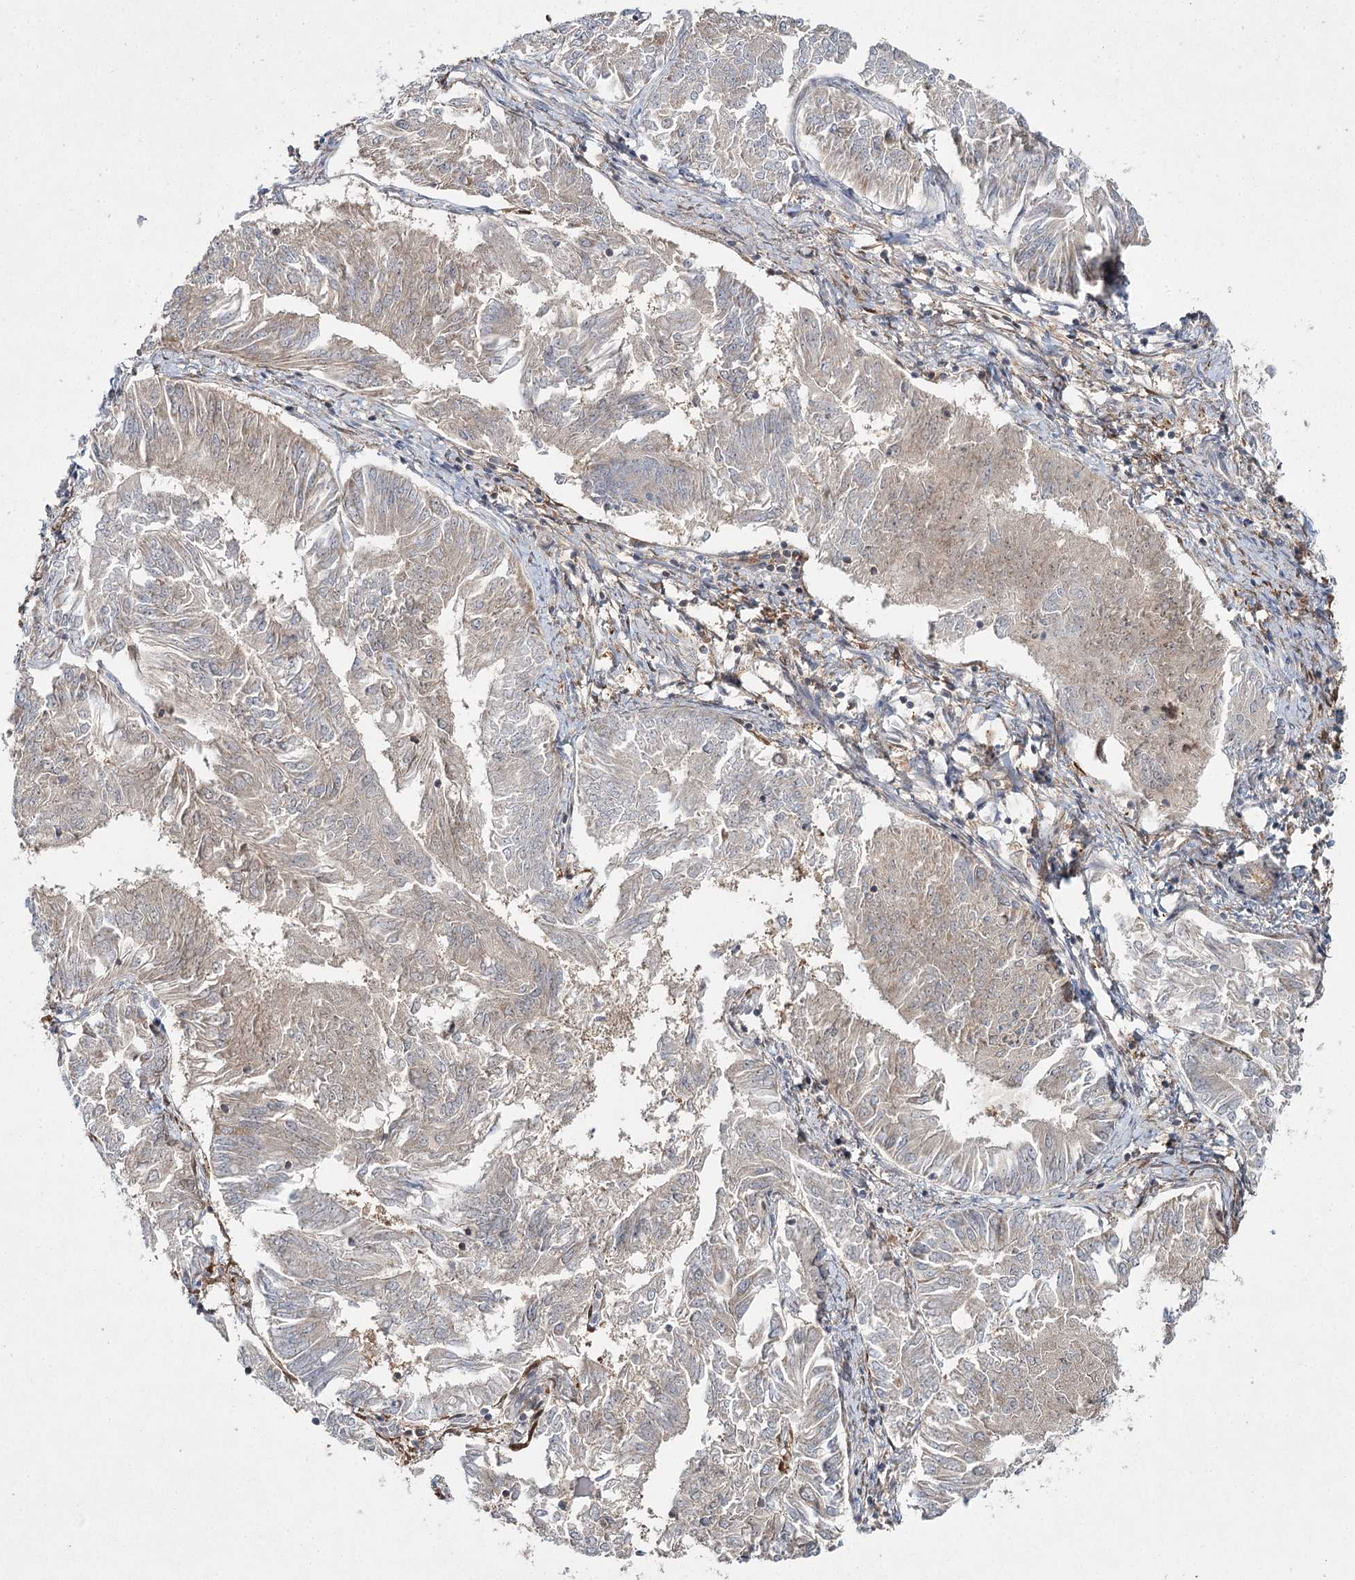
{"staining": {"intensity": "weak", "quantity": "<25%", "location": "cytoplasmic/membranous,nuclear"}, "tissue": "endometrial cancer", "cell_type": "Tumor cells", "image_type": "cancer", "snomed": [{"axis": "morphology", "description": "Adenocarcinoma, NOS"}, {"axis": "topography", "description": "Endometrium"}], "caption": "The histopathology image shows no significant expression in tumor cells of endometrial cancer.", "gene": "WDR44", "patient": {"sex": "female", "age": 58}}